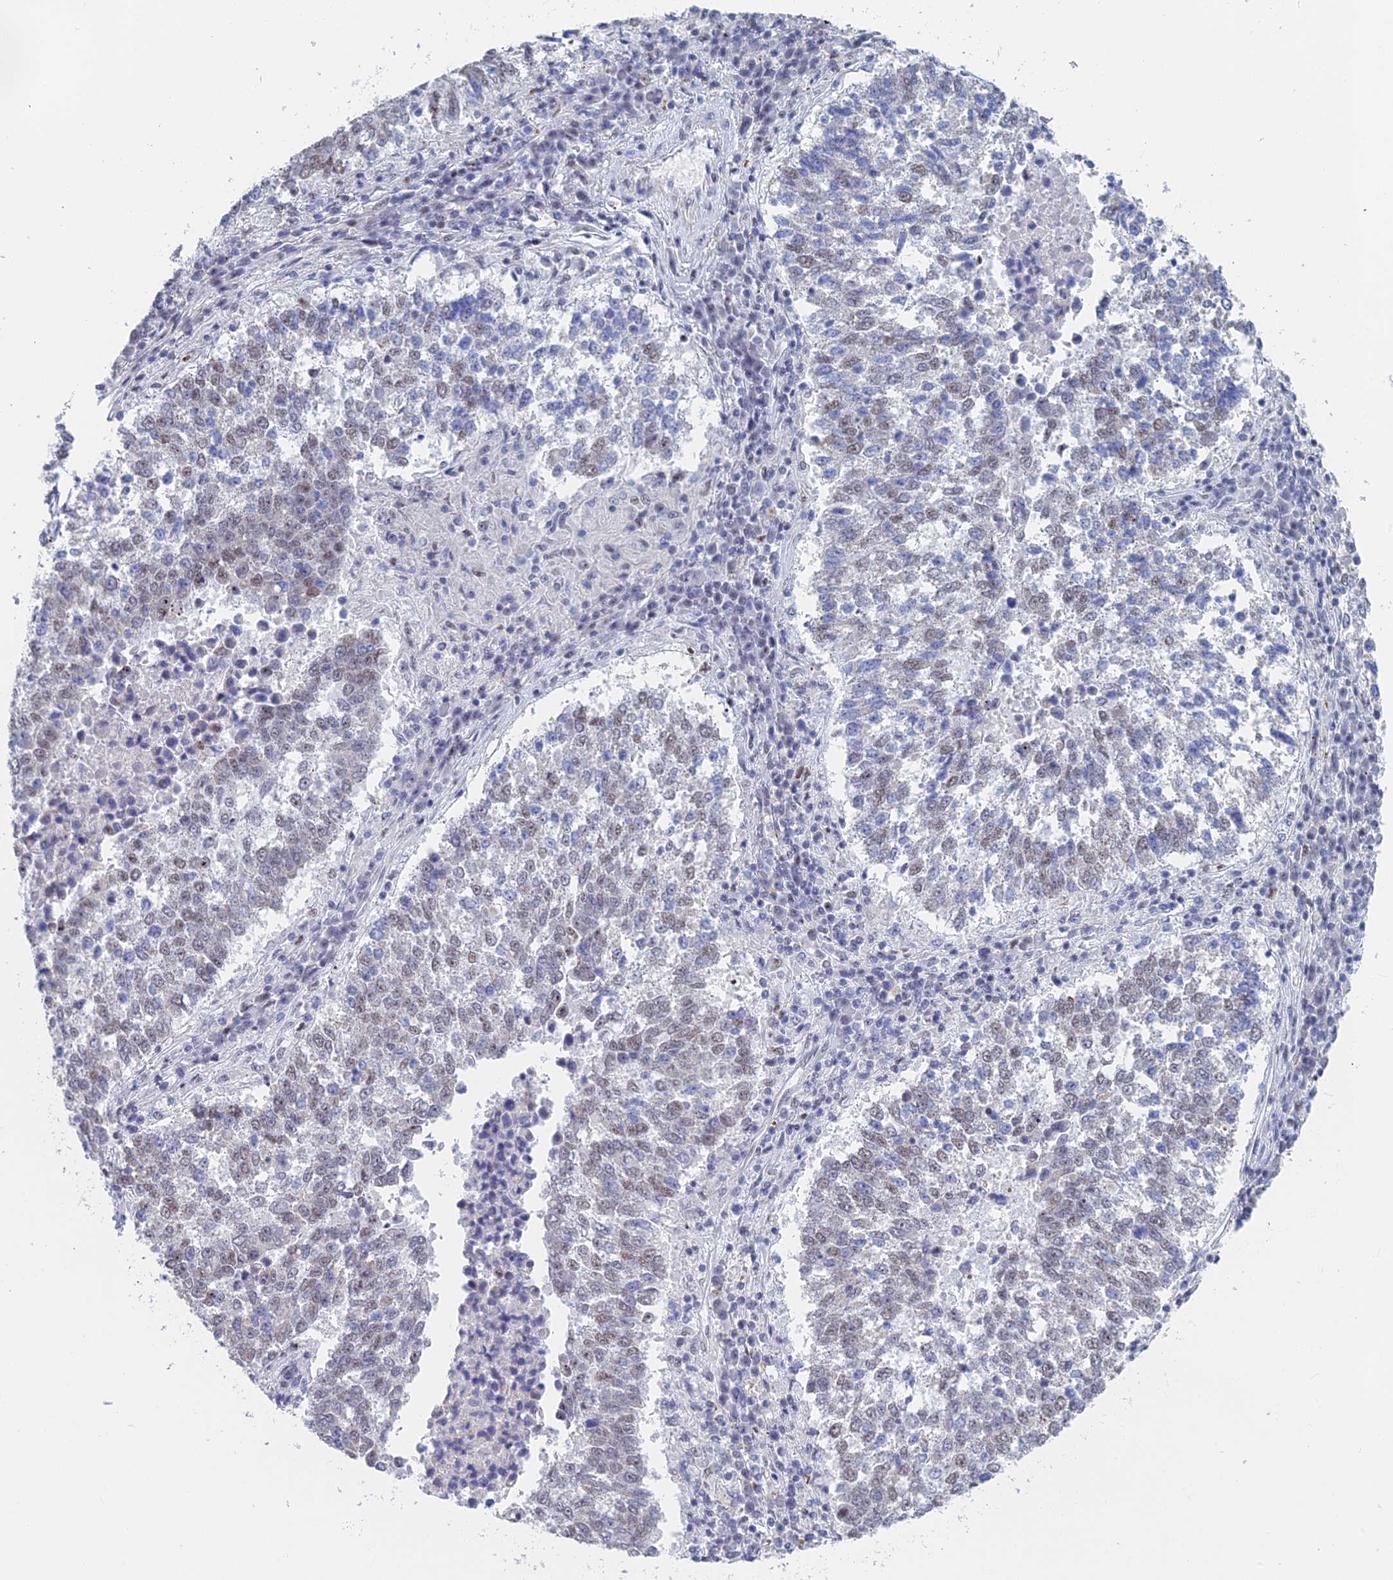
{"staining": {"intensity": "weak", "quantity": "25%-75%", "location": "nuclear"}, "tissue": "lung cancer", "cell_type": "Tumor cells", "image_type": "cancer", "snomed": [{"axis": "morphology", "description": "Squamous cell carcinoma, NOS"}, {"axis": "topography", "description": "Lung"}], "caption": "A high-resolution image shows immunohistochemistry staining of lung squamous cell carcinoma, which demonstrates weak nuclear expression in about 25%-75% of tumor cells.", "gene": "GMNC", "patient": {"sex": "male", "age": 73}}